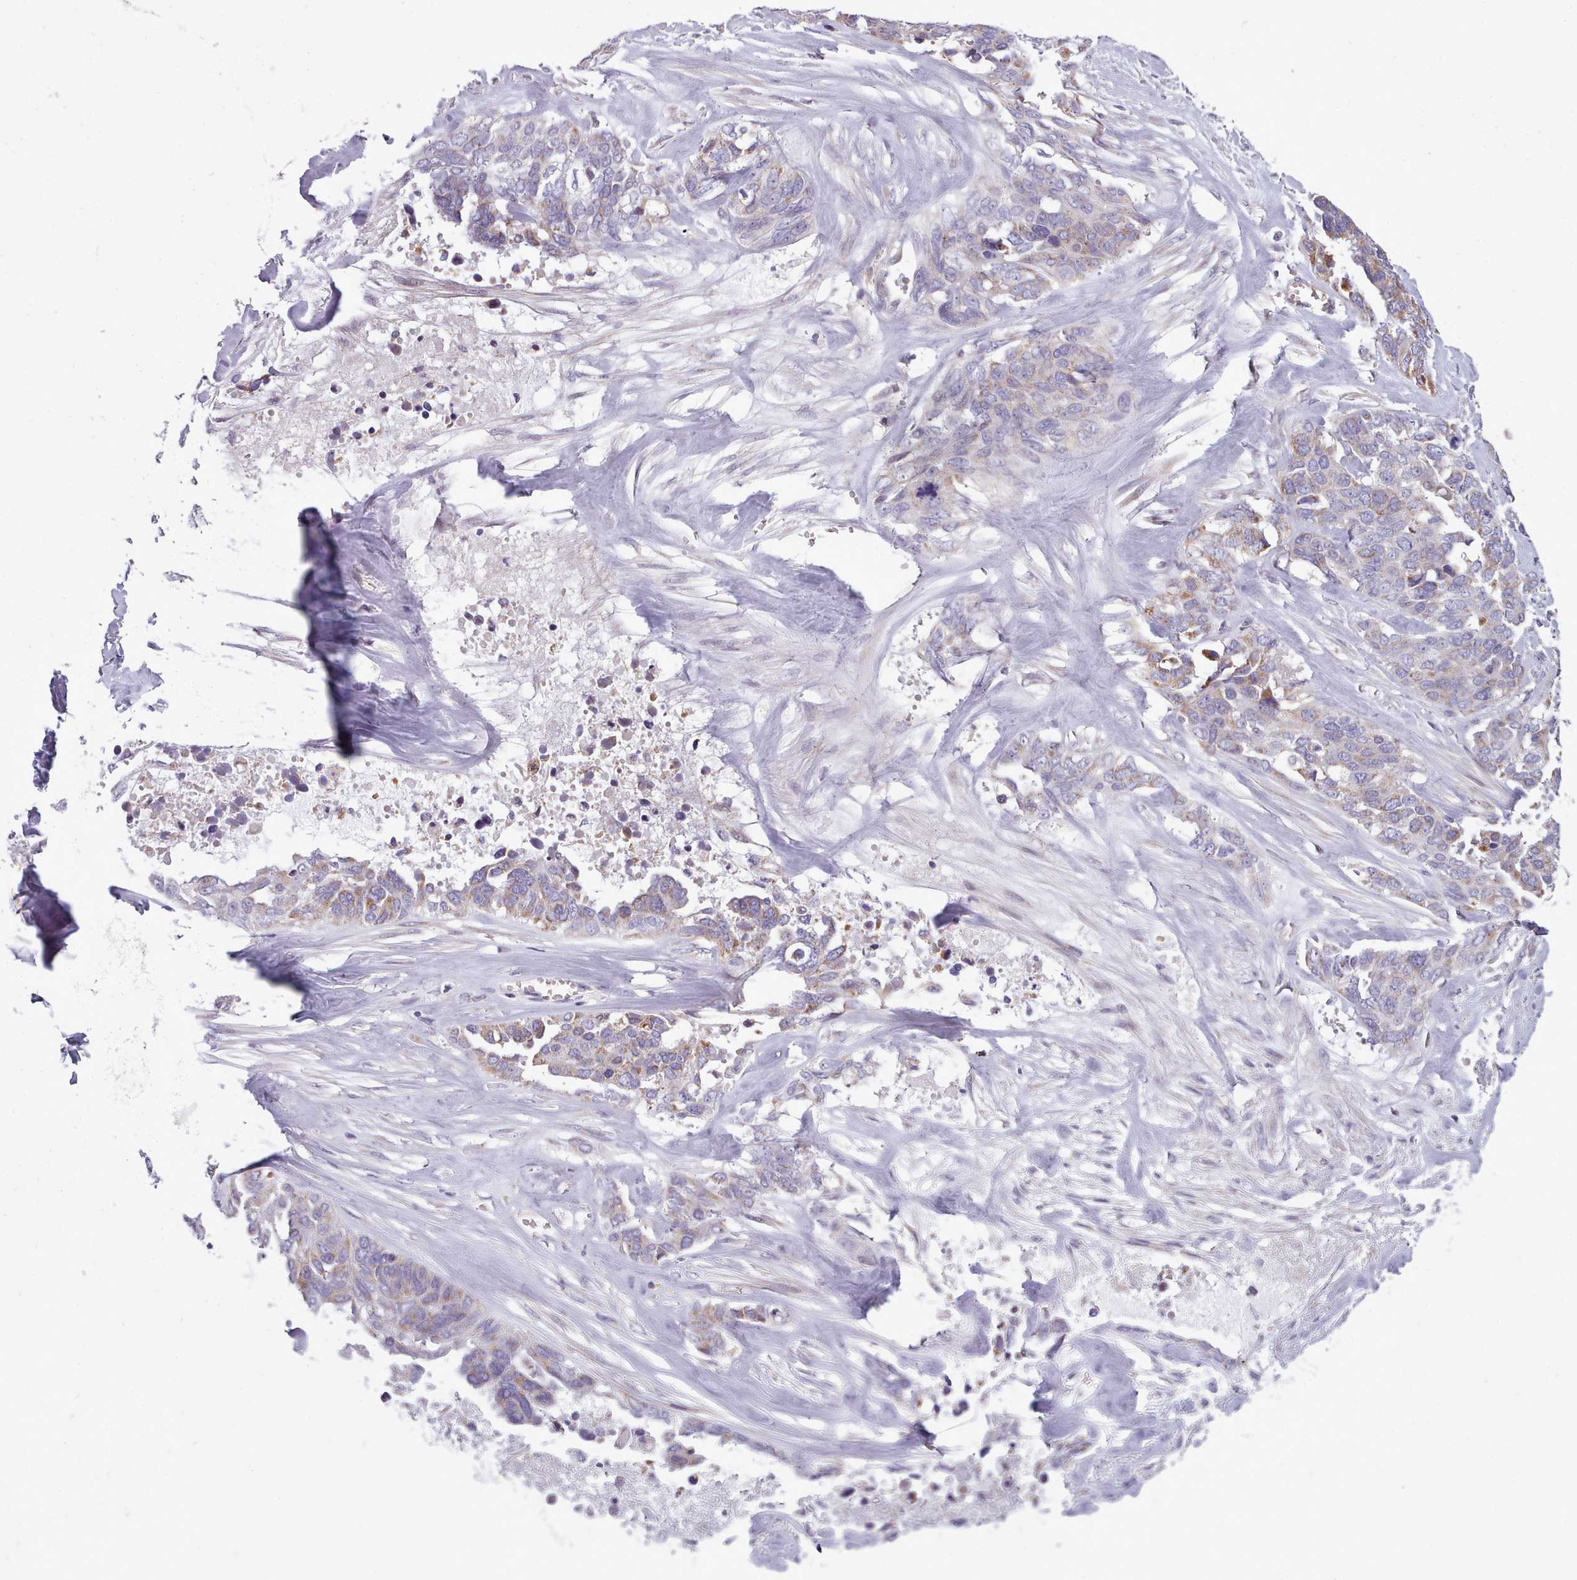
{"staining": {"intensity": "weak", "quantity": "25%-75%", "location": "cytoplasmic/membranous"}, "tissue": "ovarian cancer", "cell_type": "Tumor cells", "image_type": "cancer", "snomed": [{"axis": "morphology", "description": "Cystadenocarcinoma, serous, NOS"}, {"axis": "topography", "description": "Ovary"}], "caption": "Tumor cells reveal weak cytoplasmic/membranous positivity in approximately 25%-75% of cells in ovarian cancer.", "gene": "SLC52A3", "patient": {"sex": "female", "age": 44}}